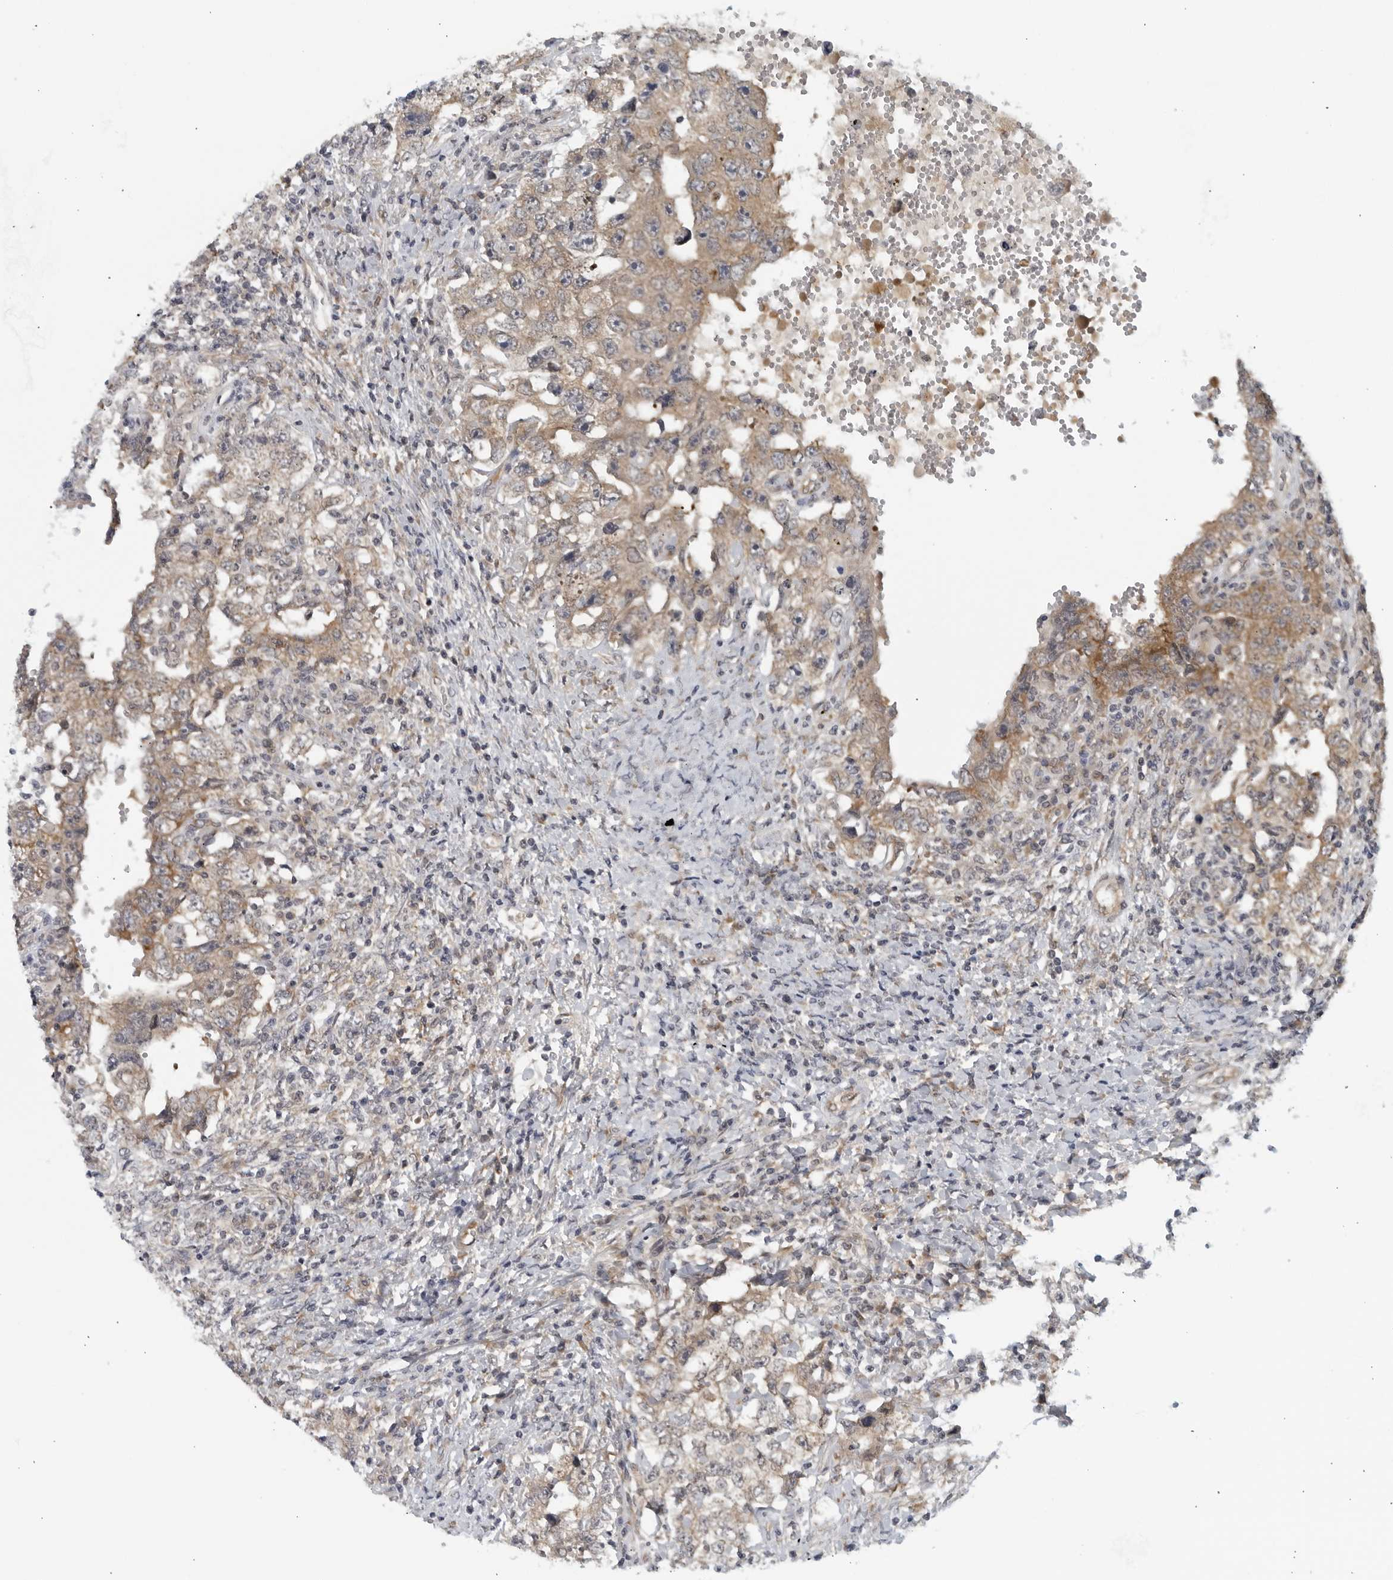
{"staining": {"intensity": "moderate", "quantity": ">75%", "location": "cytoplasmic/membranous"}, "tissue": "testis cancer", "cell_type": "Tumor cells", "image_type": "cancer", "snomed": [{"axis": "morphology", "description": "Carcinoma, Embryonal, NOS"}, {"axis": "topography", "description": "Testis"}], "caption": "Tumor cells display medium levels of moderate cytoplasmic/membranous staining in approximately >75% of cells in human testis cancer.", "gene": "RC3H1", "patient": {"sex": "male", "age": 26}}